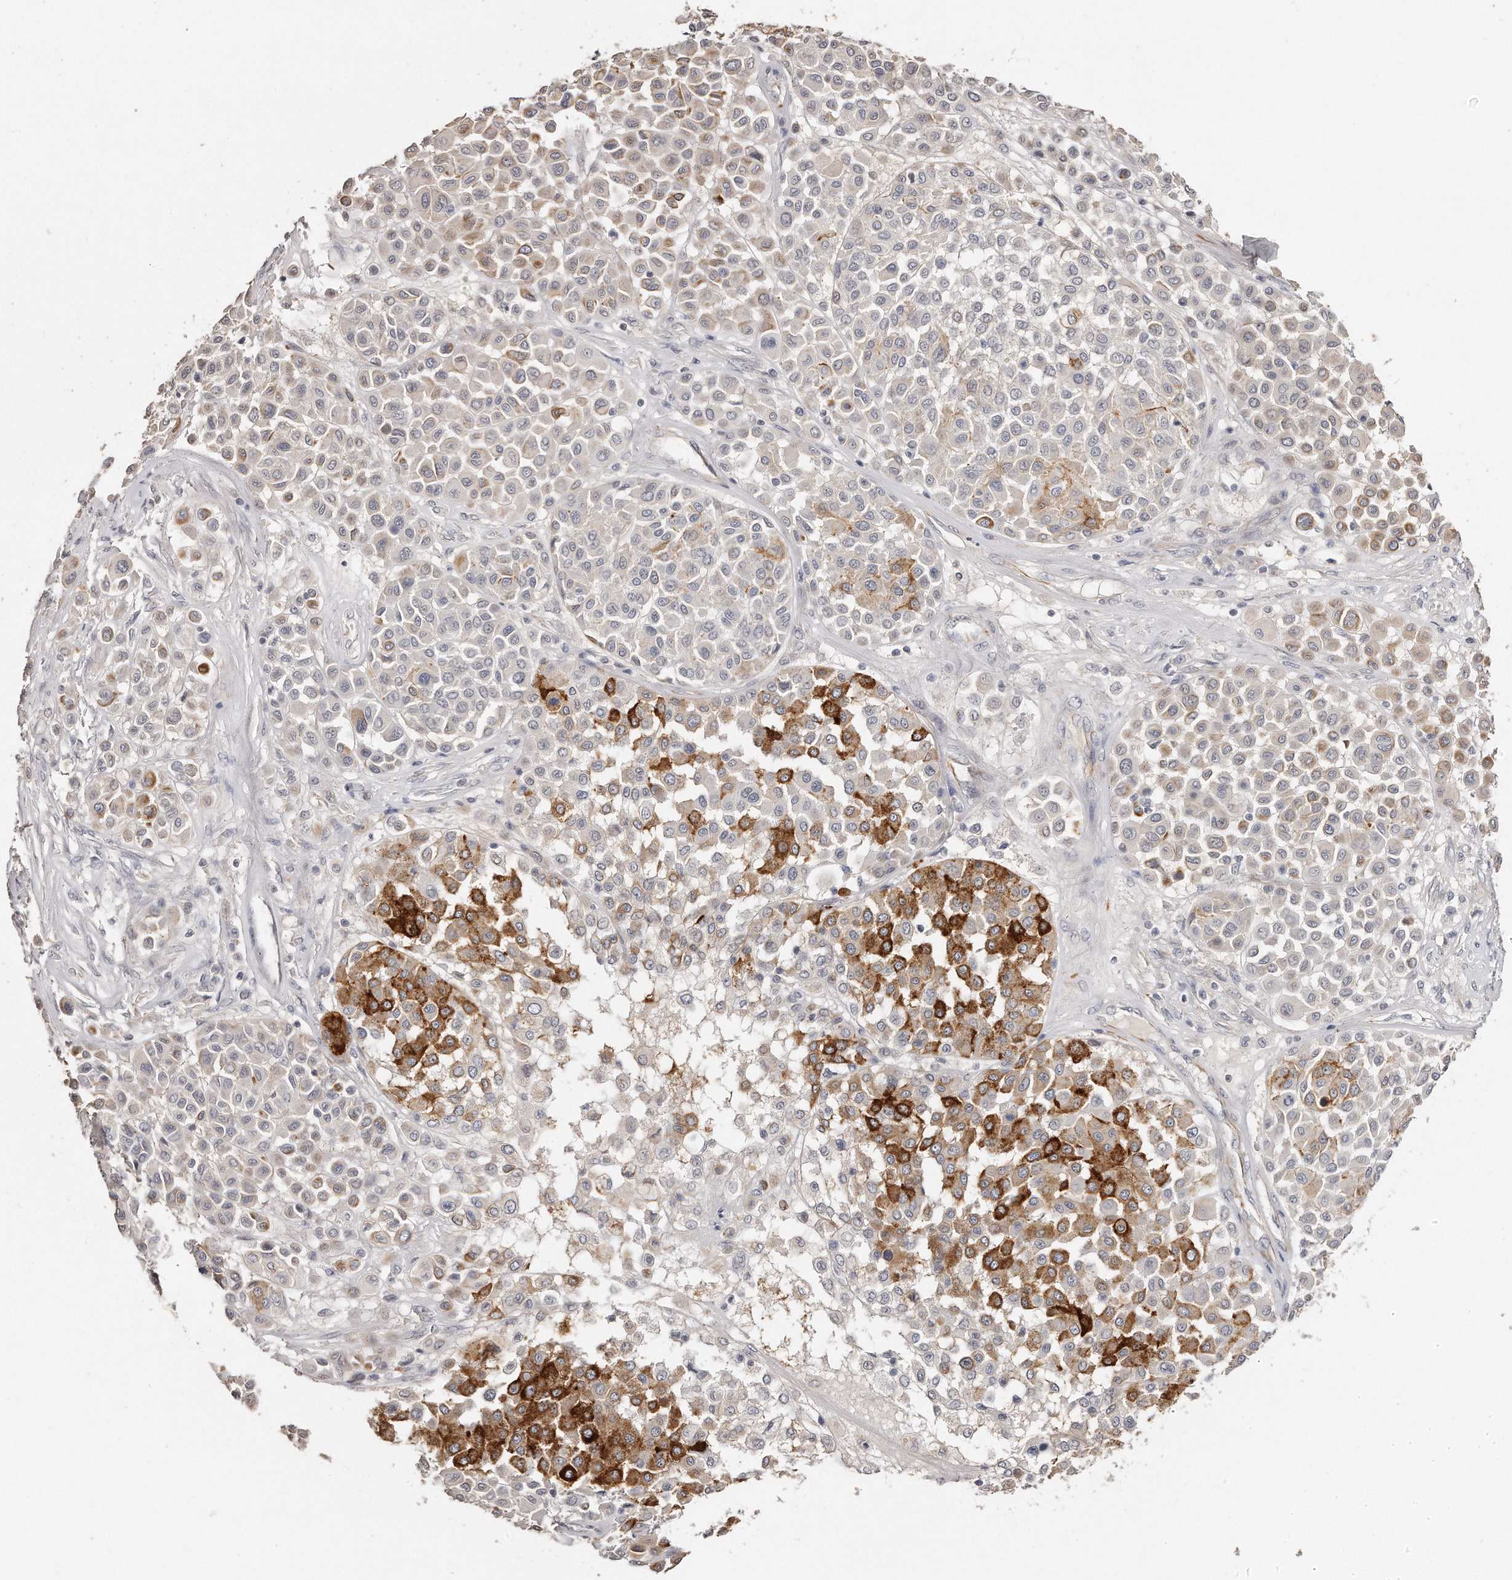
{"staining": {"intensity": "moderate", "quantity": "<25%", "location": "cytoplasmic/membranous"}, "tissue": "melanoma", "cell_type": "Tumor cells", "image_type": "cancer", "snomed": [{"axis": "morphology", "description": "Malignant melanoma, Metastatic site"}, {"axis": "topography", "description": "Soft tissue"}], "caption": "This micrograph exhibits immunohistochemistry (IHC) staining of human malignant melanoma (metastatic site), with low moderate cytoplasmic/membranous expression in about <25% of tumor cells.", "gene": "ZYG11A", "patient": {"sex": "male", "age": 41}}